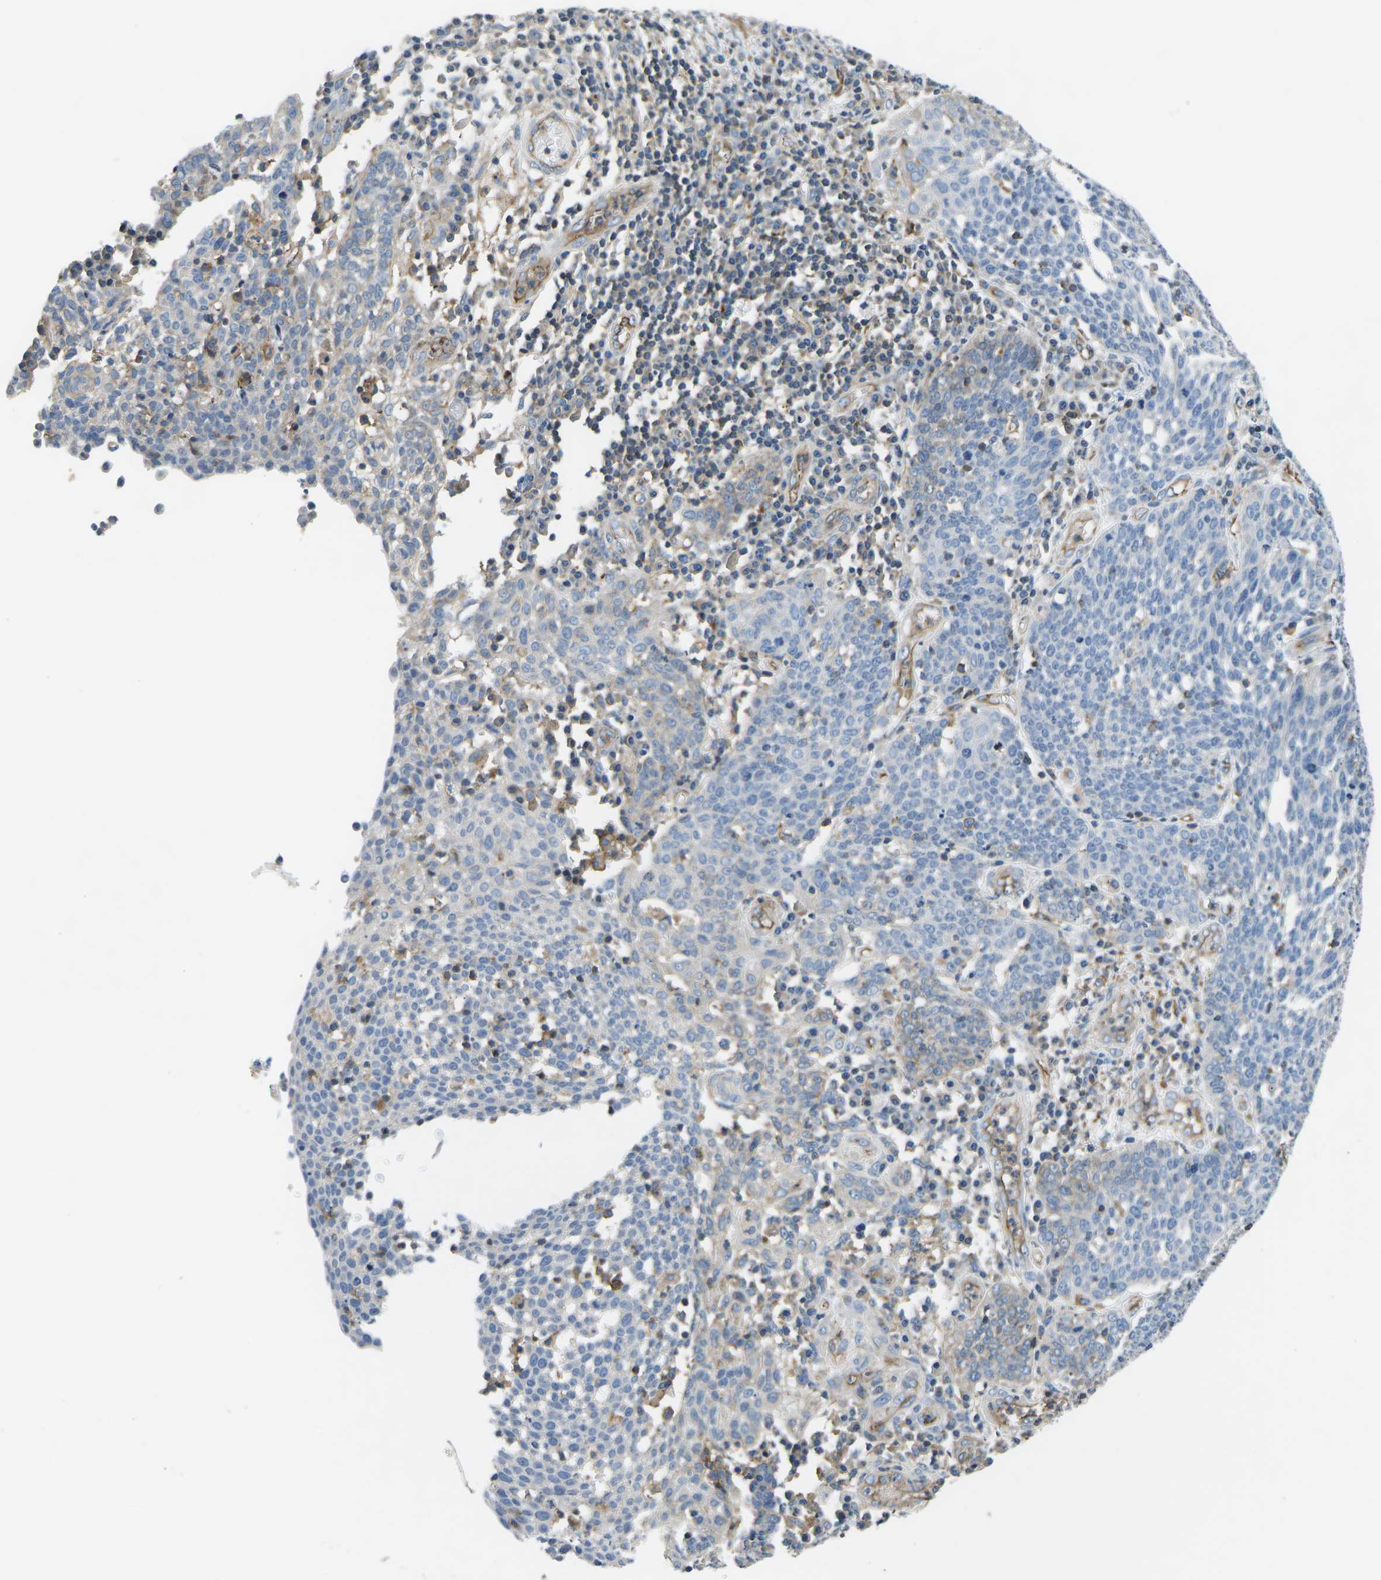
{"staining": {"intensity": "moderate", "quantity": "<25%", "location": "cytoplasmic/membranous"}, "tissue": "cervical cancer", "cell_type": "Tumor cells", "image_type": "cancer", "snomed": [{"axis": "morphology", "description": "Squamous cell carcinoma, NOS"}, {"axis": "topography", "description": "Cervix"}], "caption": "A brown stain shows moderate cytoplasmic/membranous expression of a protein in human cervical squamous cell carcinoma tumor cells. Using DAB (brown) and hematoxylin (blue) stains, captured at high magnification using brightfield microscopy.", "gene": "KCNJ15", "patient": {"sex": "female", "age": 34}}